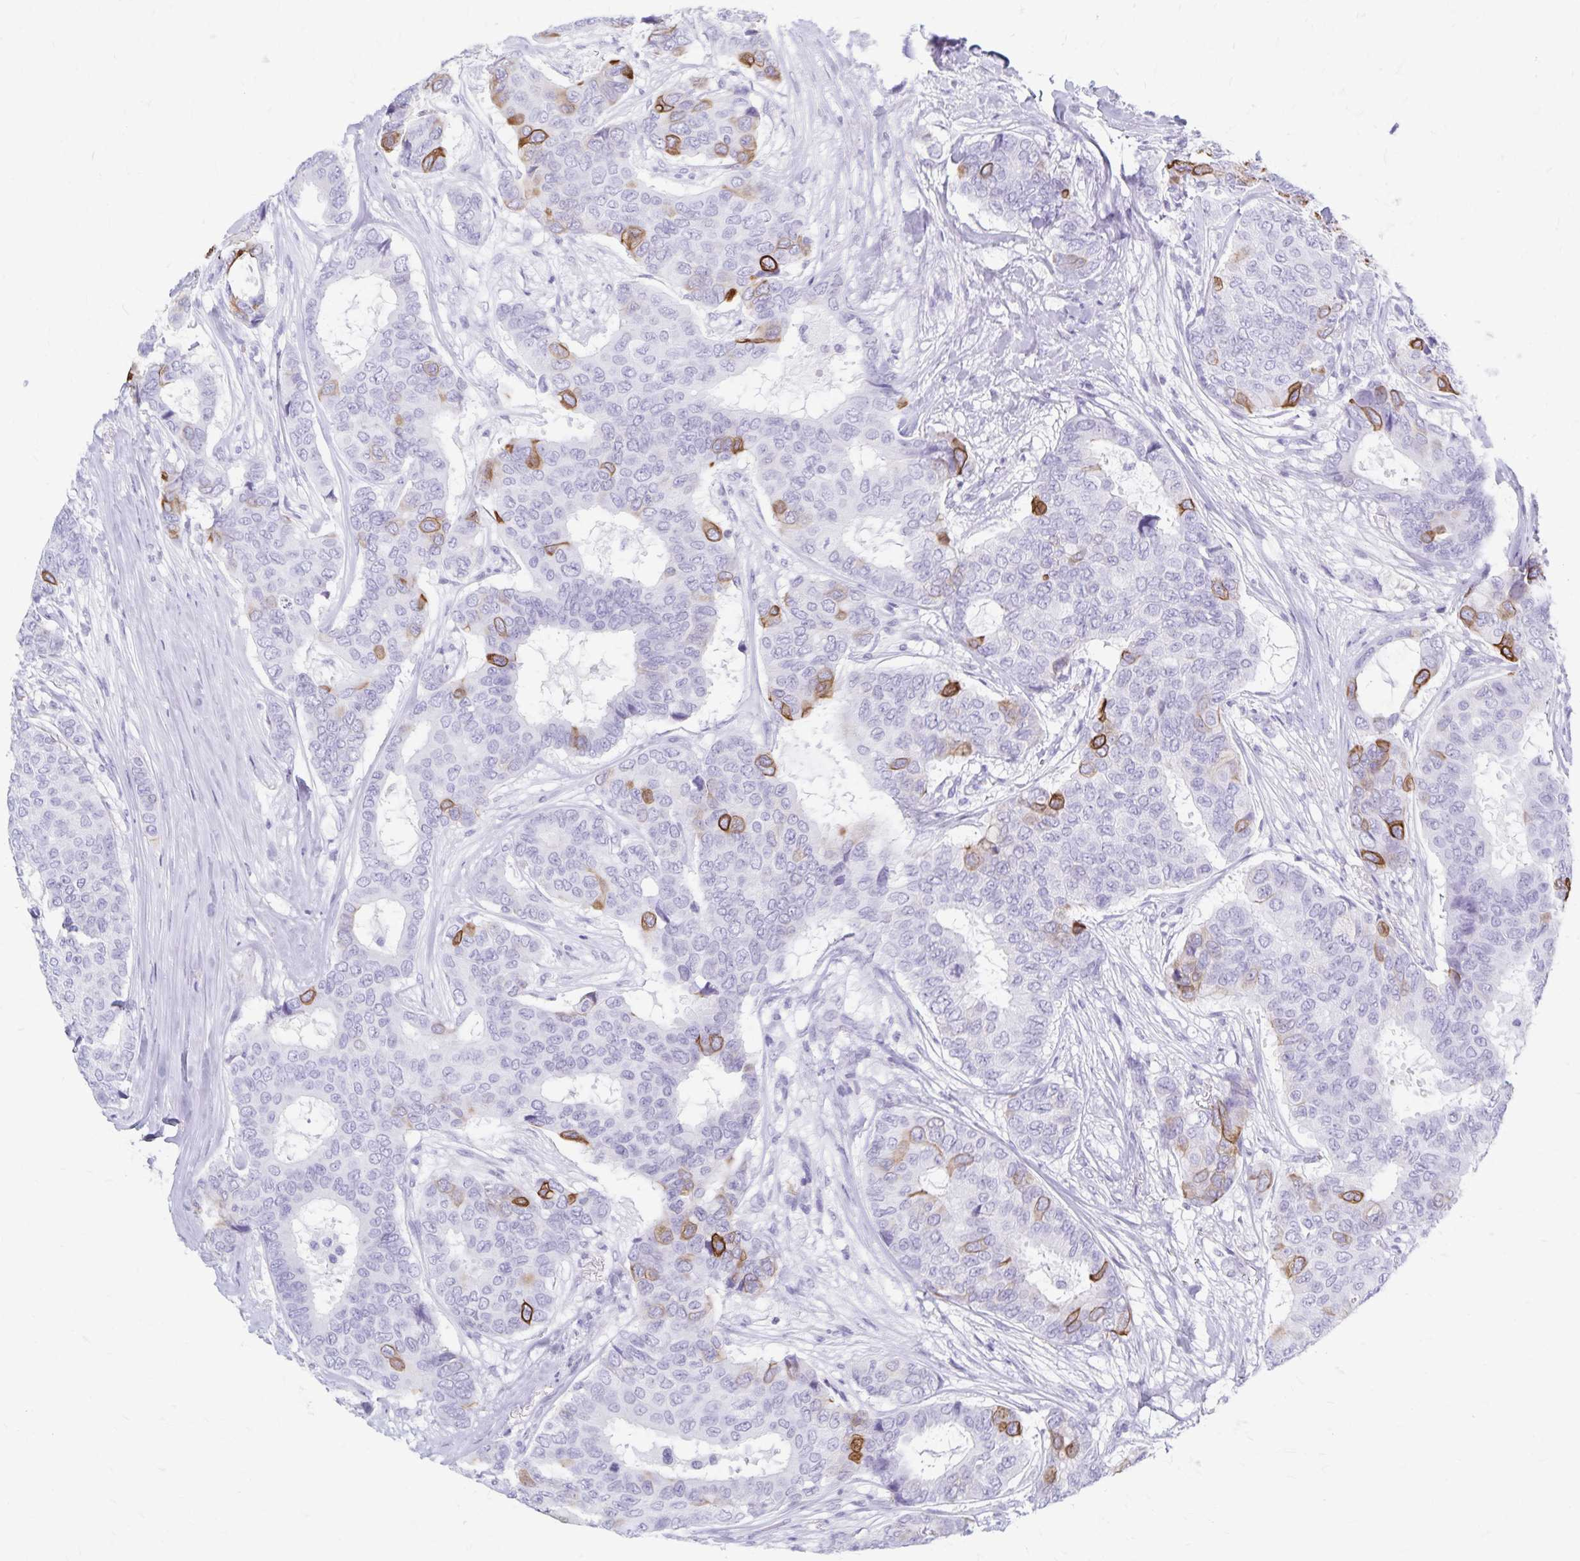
{"staining": {"intensity": "strong", "quantity": "<25%", "location": "cytoplasmic/membranous"}, "tissue": "breast cancer", "cell_type": "Tumor cells", "image_type": "cancer", "snomed": [{"axis": "morphology", "description": "Duct carcinoma"}, {"axis": "topography", "description": "Breast"}], "caption": "Immunohistochemical staining of breast intraductal carcinoma displays medium levels of strong cytoplasmic/membranous positivity in approximately <25% of tumor cells.", "gene": "GPBAR1", "patient": {"sex": "female", "age": 75}}